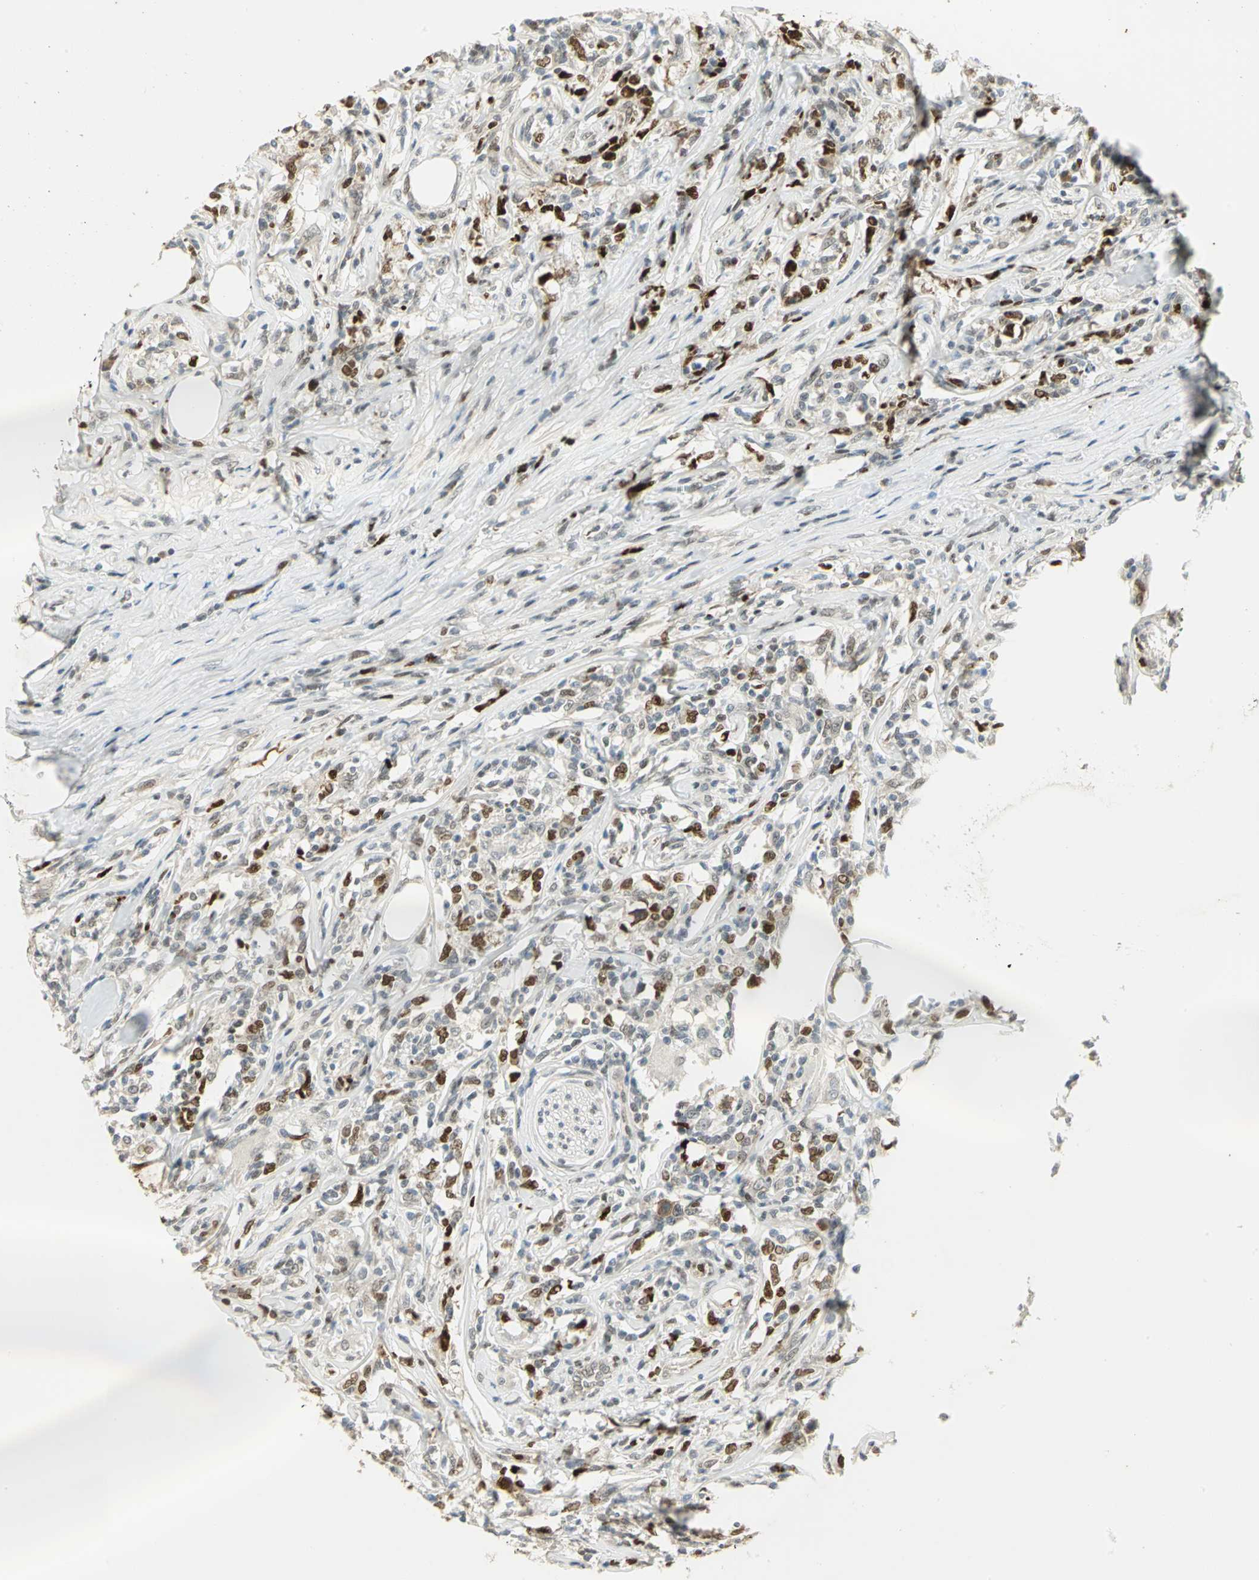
{"staining": {"intensity": "strong", "quantity": "25%-75%", "location": "nuclear"}, "tissue": "lymphoma", "cell_type": "Tumor cells", "image_type": "cancer", "snomed": [{"axis": "morphology", "description": "Malignant lymphoma, non-Hodgkin's type, High grade"}, {"axis": "topography", "description": "Lymph node"}], "caption": "High-grade malignant lymphoma, non-Hodgkin's type tissue demonstrates strong nuclear positivity in about 25%-75% of tumor cells (DAB (3,3'-diaminobenzidine) IHC, brown staining for protein, blue staining for nuclei).", "gene": "AK6", "patient": {"sex": "female", "age": 84}}